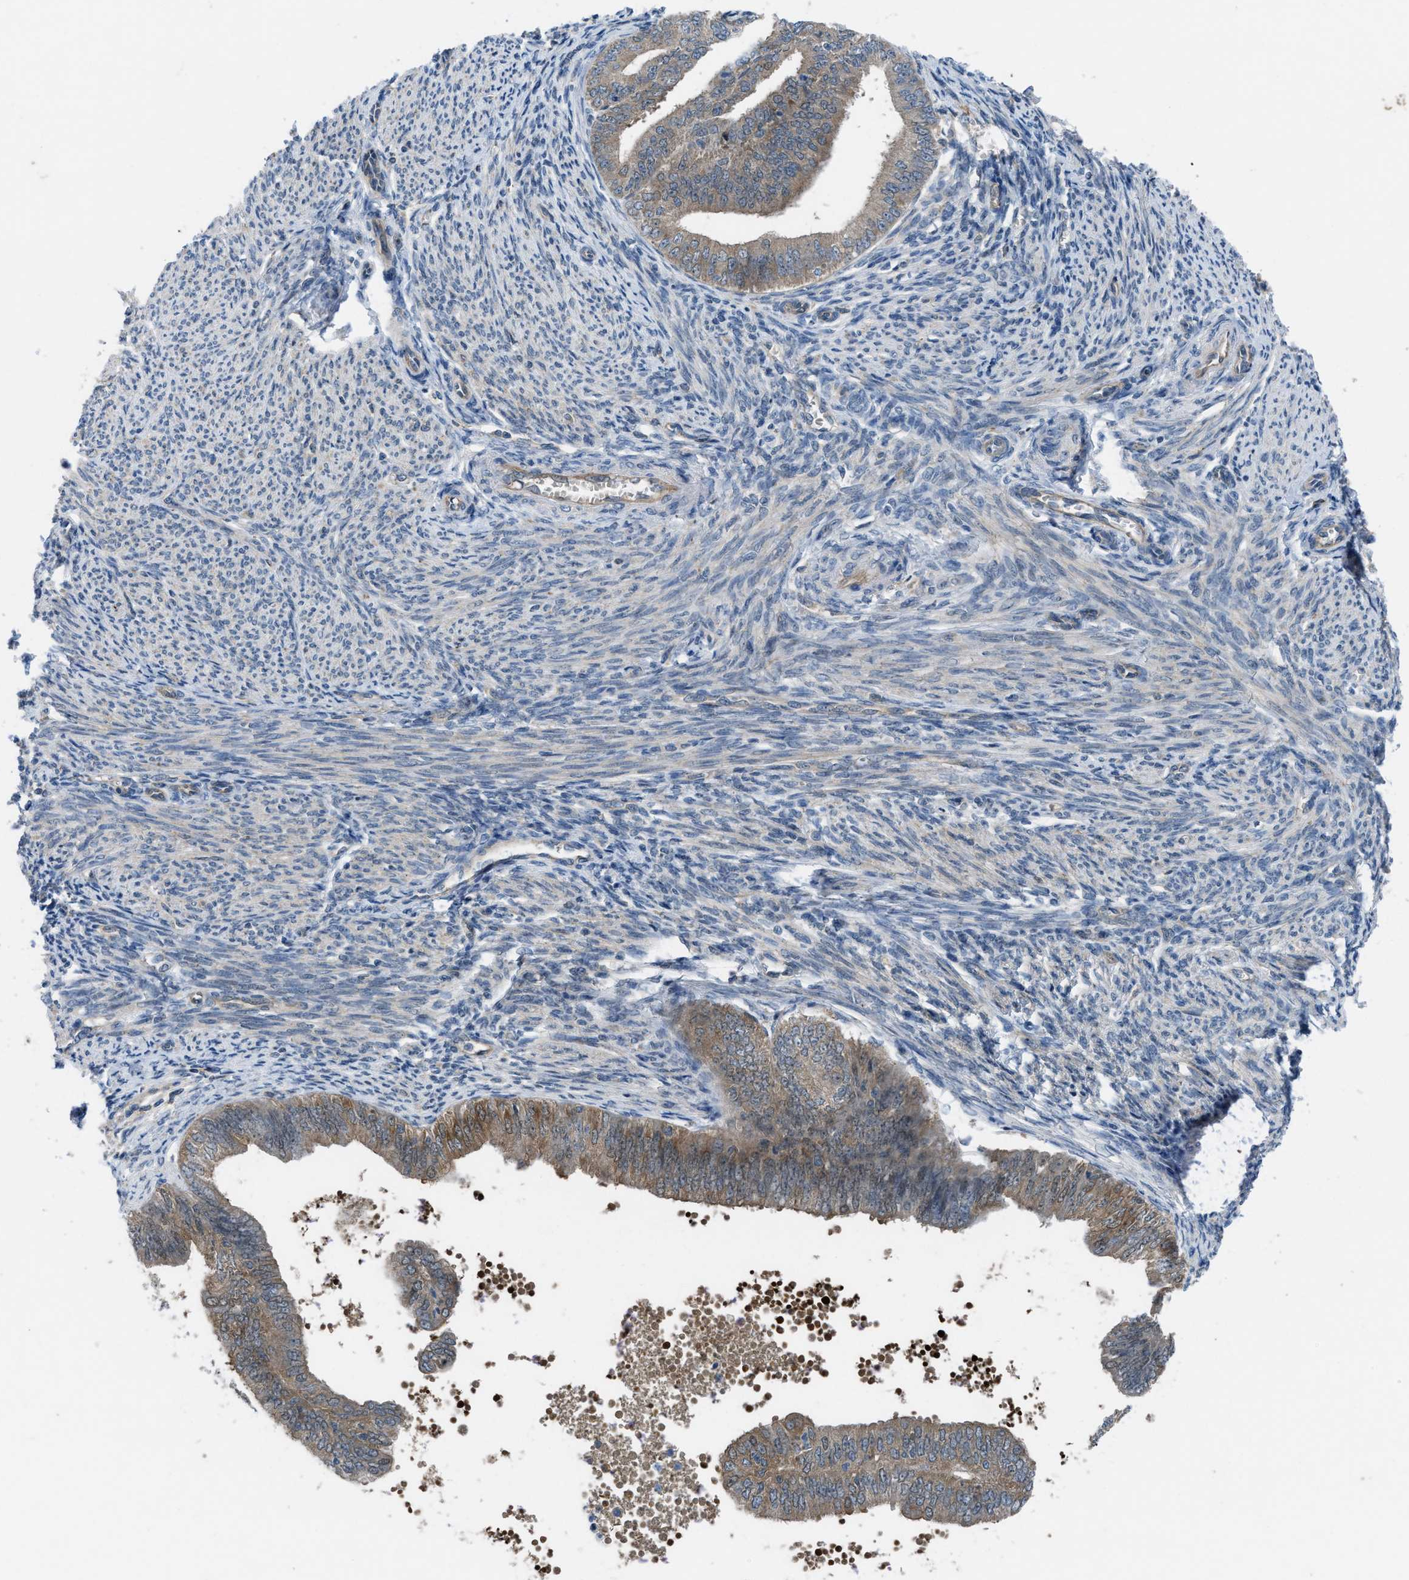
{"staining": {"intensity": "moderate", "quantity": ">75%", "location": "cytoplasmic/membranous"}, "tissue": "endometrial cancer", "cell_type": "Tumor cells", "image_type": "cancer", "snomed": [{"axis": "morphology", "description": "Adenocarcinoma, NOS"}, {"axis": "topography", "description": "Endometrium"}], "caption": "There is medium levels of moderate cytoplasmic/membranous expression in tumor cells of endometrial cancer (adenocarcinoma), as demonstrated by immunohistochemical staining (brown color).", "gene": "BAZ2B", "patient": {"sex": "female", "age": 63}}